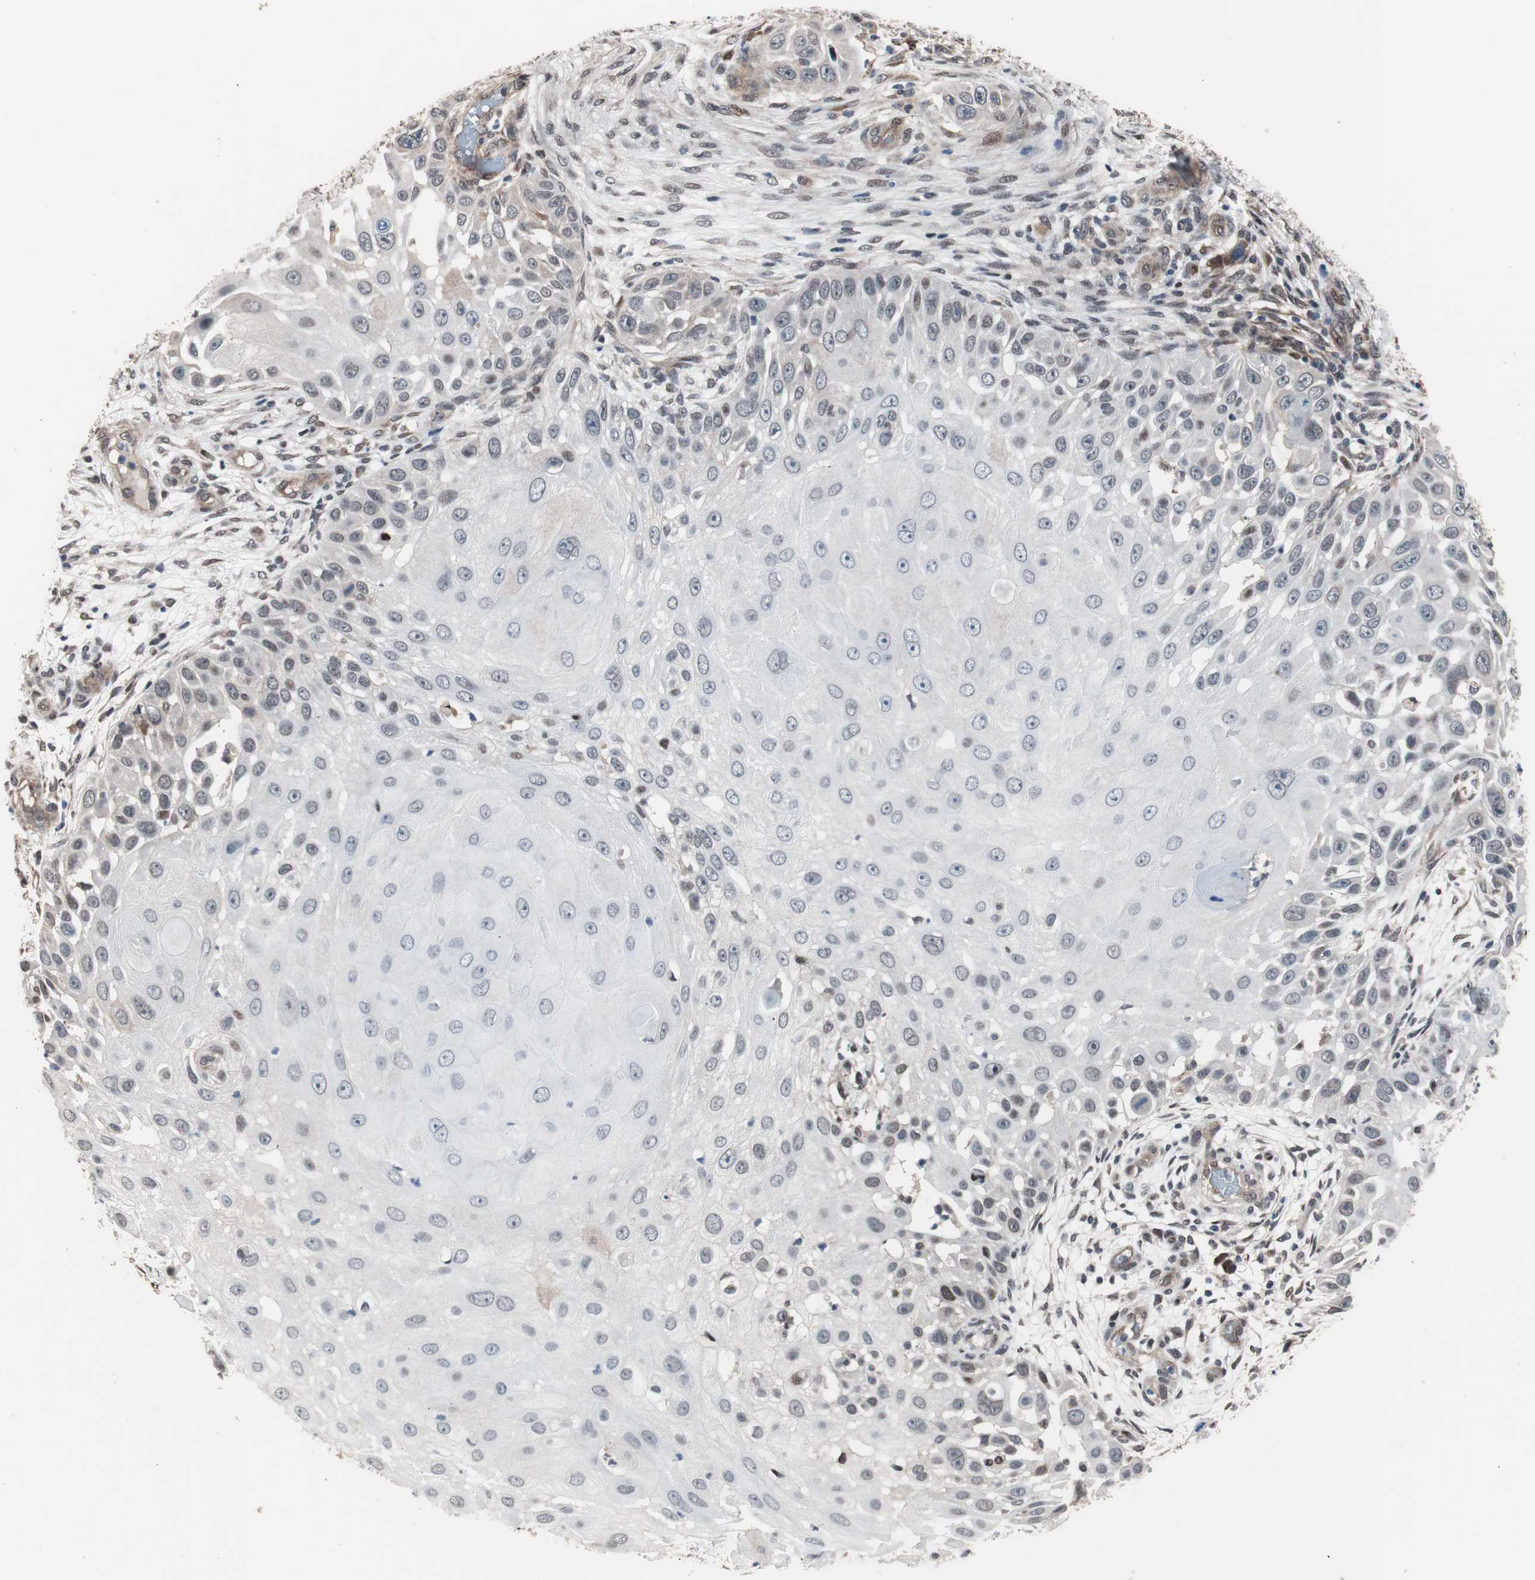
{"staining": {"intensity": "moderate", "quantity": "<25%", "location": "cytoplasmic/membranous"}, "tissue": "skin cancer", "cell_type": "Tumor cells", "image_type": "cancer", "snomed": [{"axis": "morphology", "description": "Squamous cell carcinoma, NOS"}, {"axis": "topography", "description": "Skin"}], "caption": "There is low levels of moderate cytoplasmic/membranous positivity in tumor cells of skin cancer (squamous cell carcinoma), as demonstrated by immunohistochemical staining (brown color).", "gene": "POGZ", "patient": {"sex": "female", "age": 44}}